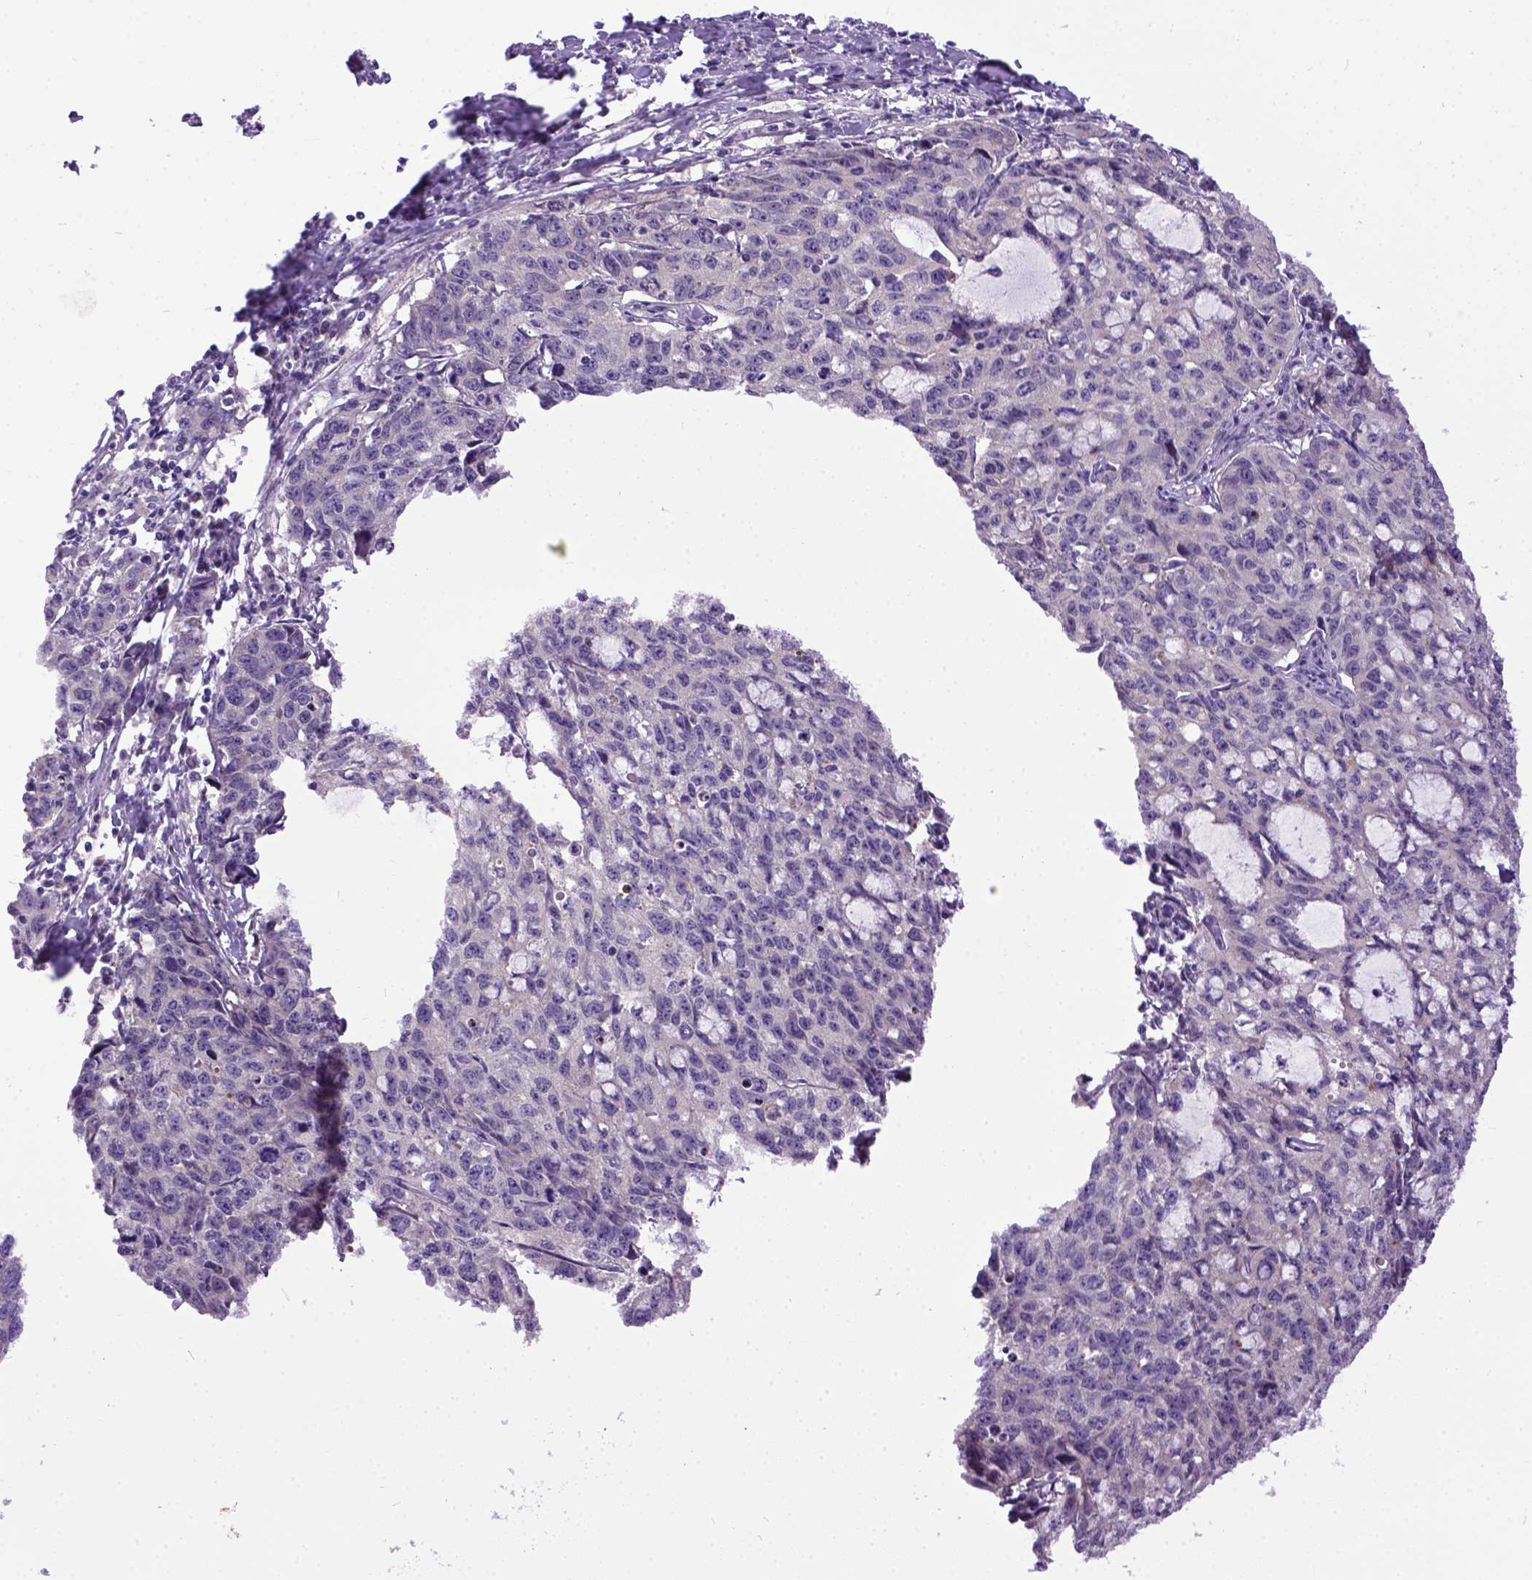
{"staining": {"intensity": "weak", "quantity": "<25%", "location": "cytoplasmic/membranous"}, "tissue": "cervical cancer", "cell_type": "Tumor cells", "image_type": "cancer", "snomed": [{"axis": "morphology", "description": "Squamous cell carcinoma, NOS"}, {"axis": "topography", "description": "Cervix"}], "caption": "High magnification brightfield microscopy of cervical squamous cell carcinoma stained with DAB (3,3'-diaminobenzidine) (brown) and counterstained with hematoxylin (blue): tumor cells show no significant expression.", "gene": "NEK5", "patient": {"sex": "female", "age": 28}}